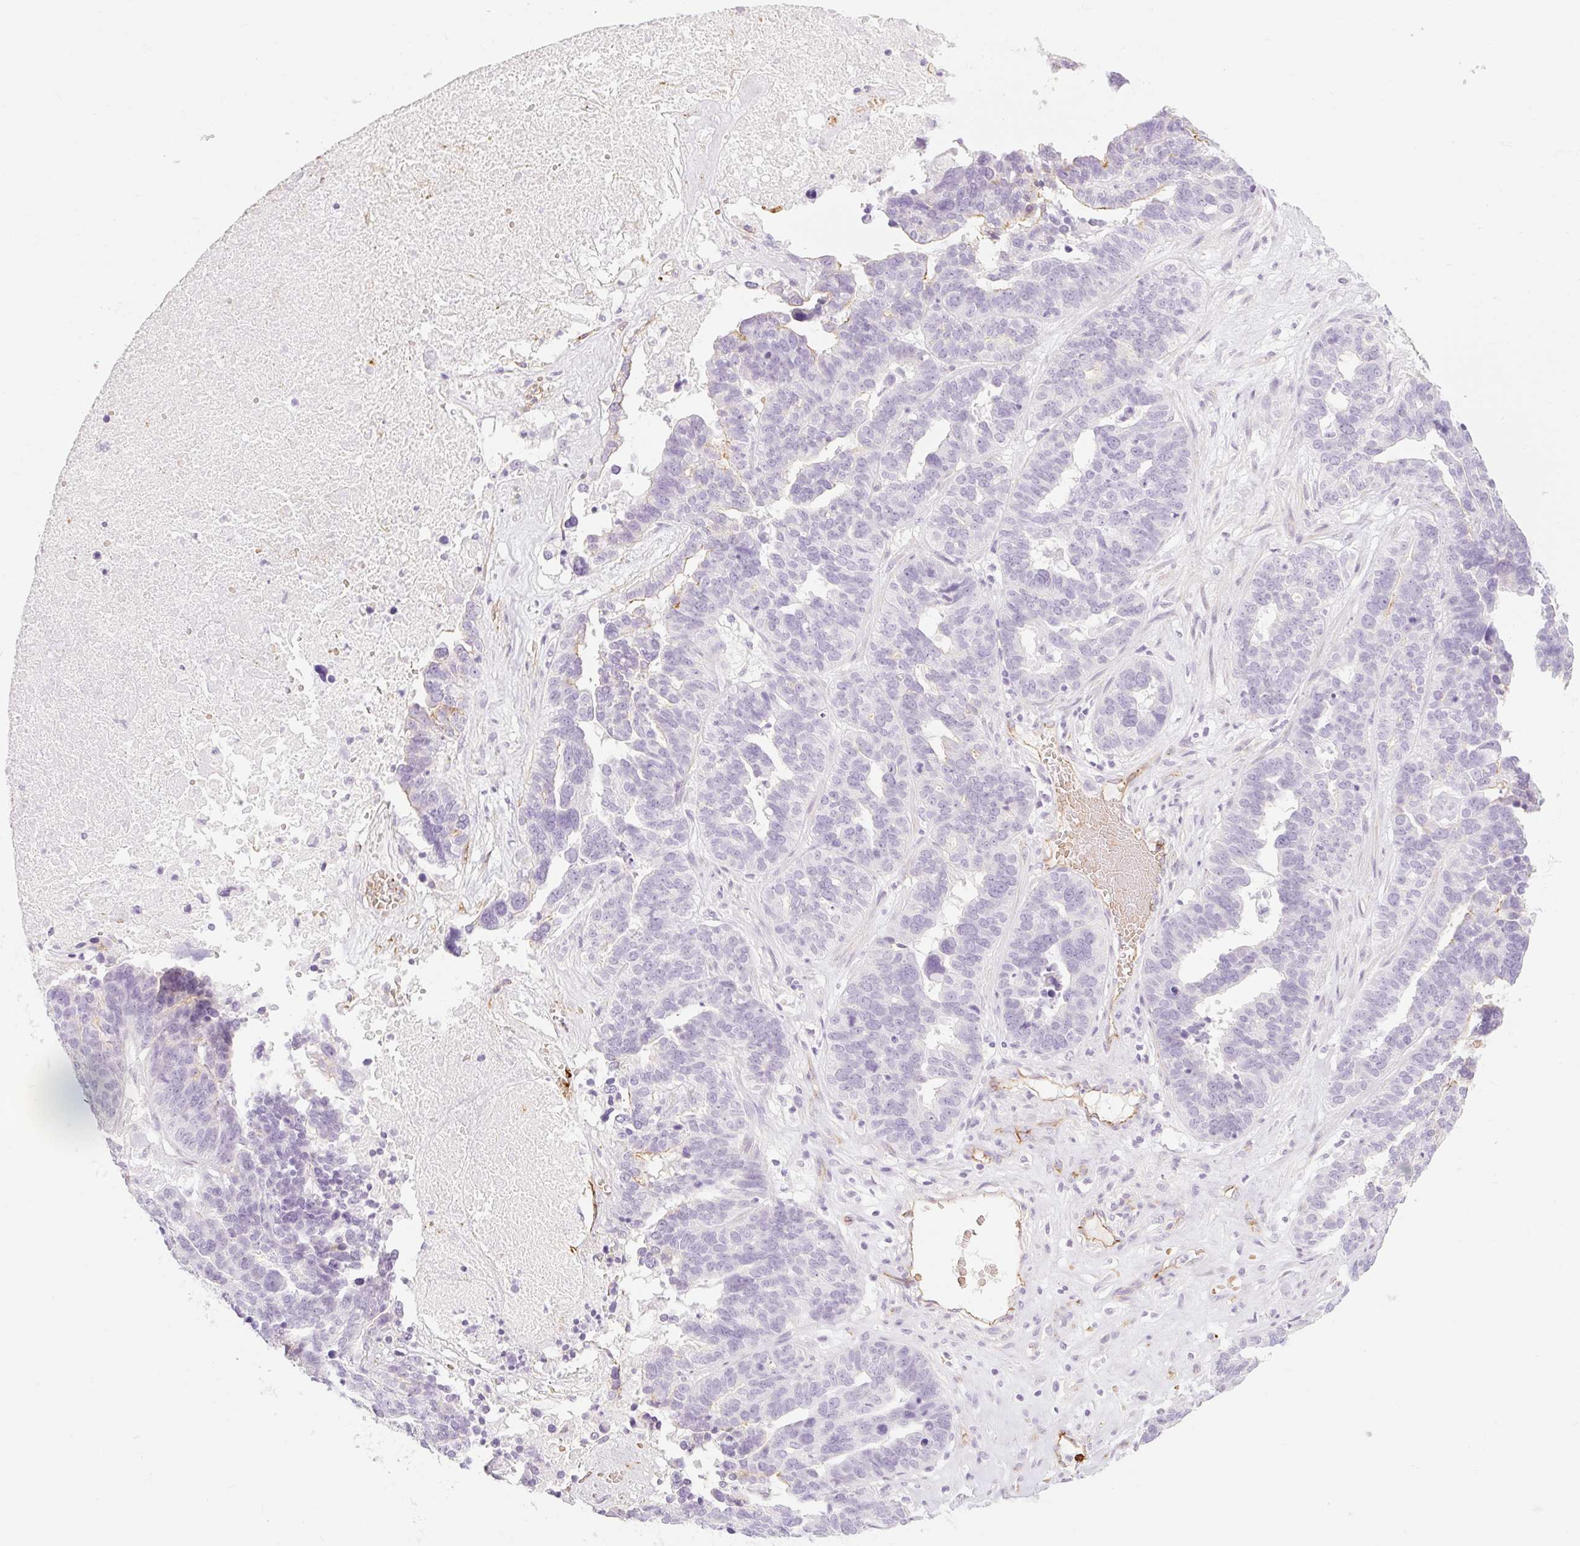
{"staining": {"intensity": "negative", "quantity": "none", "location": "none"}, "tissue": "ovarian cancer", "cell_type": "Tumor cells", "image_type": "cancer", "snomed": [{"axis": "morphology", "description": "Cystadenocarcinoma, serous, NOS"}, {"axis": "topography", "description": "Ovary"}], "caption": "An image of ovarian cancer (serous cystadenocarcinoma) stained for a protein displays no brown staining in tumor cells.", "gene": "TAF1L", "patient": {"sex": "female", "age": 59}}